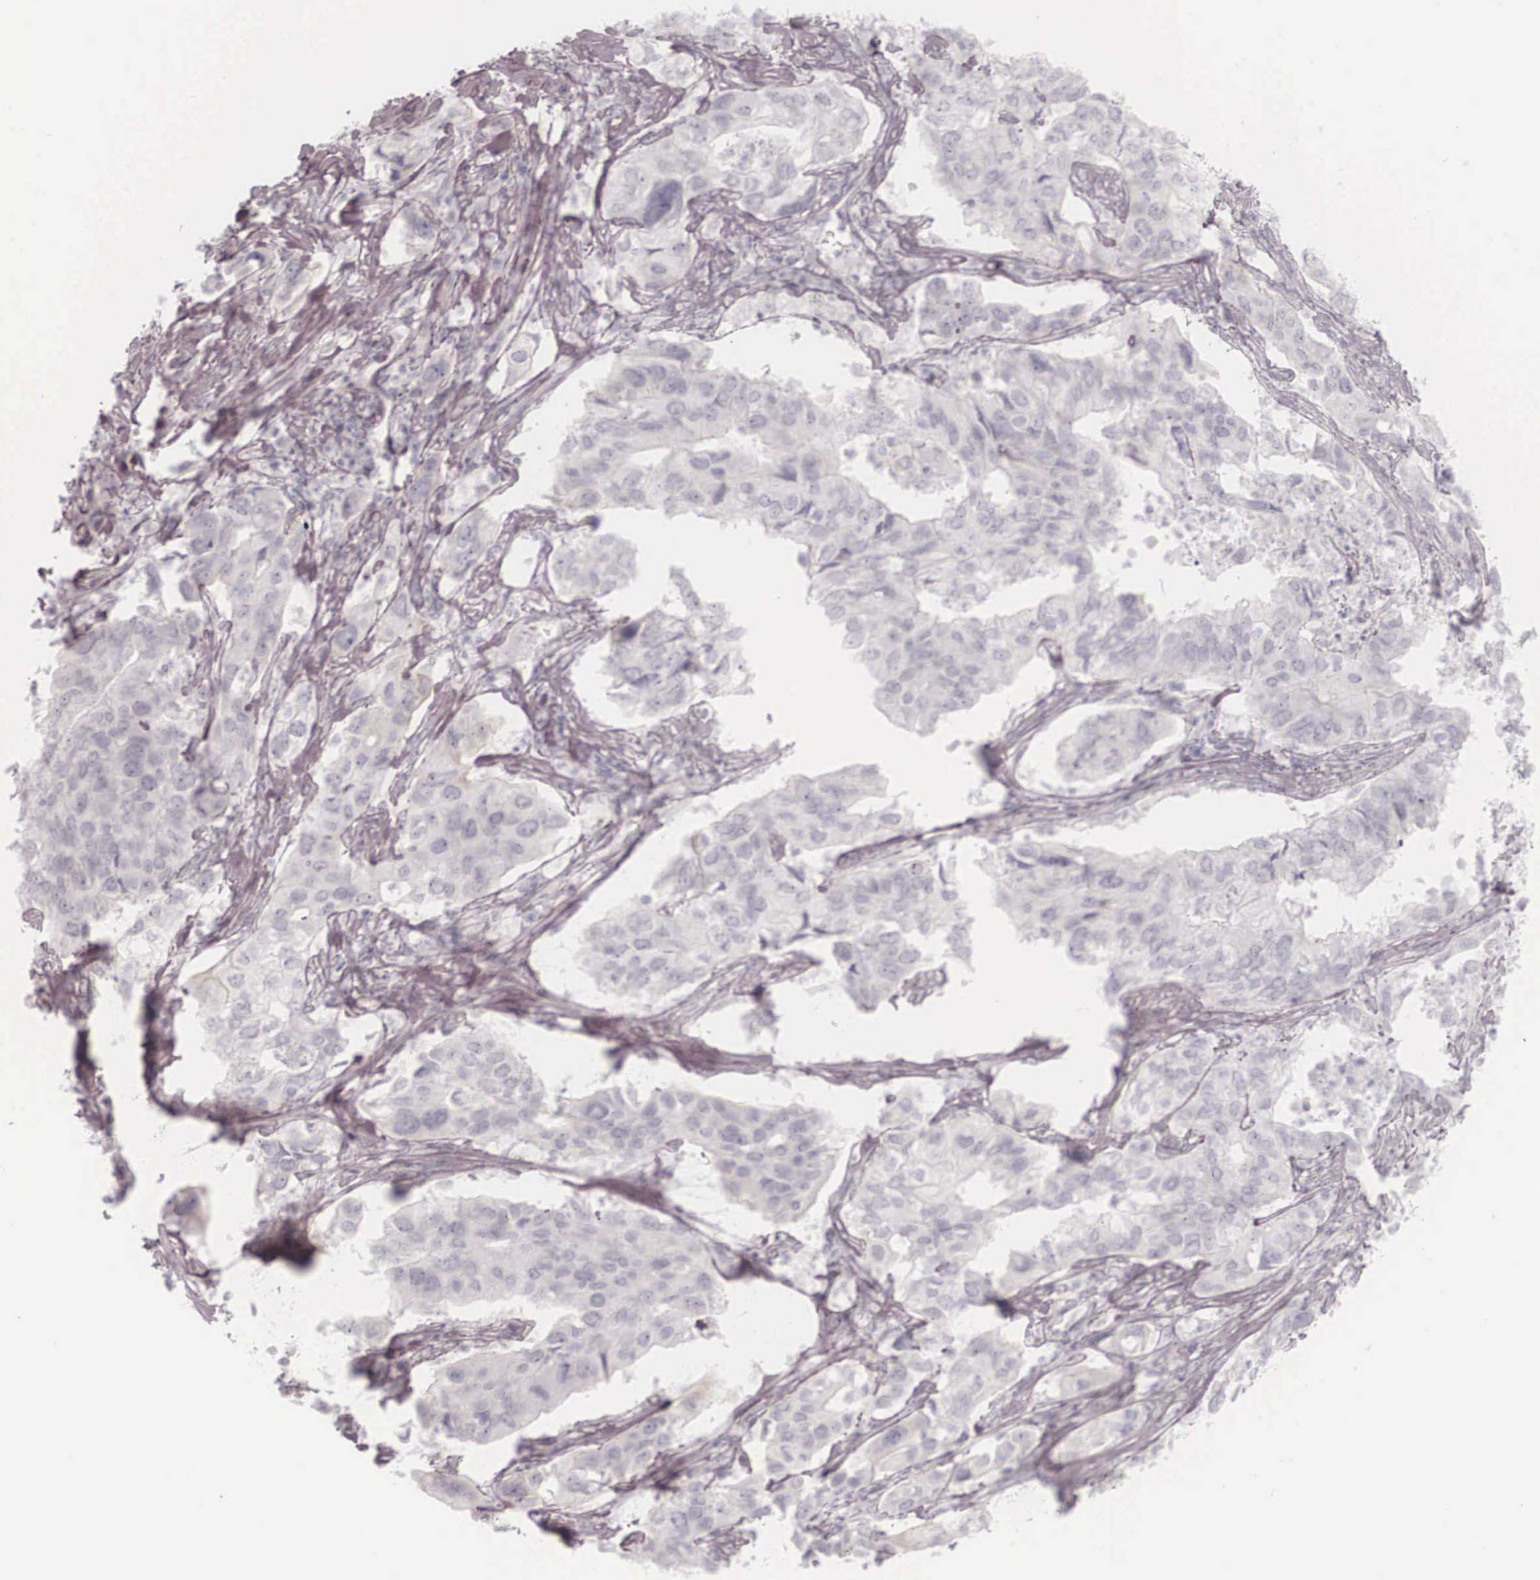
{"staining": {"intensity": "negative", "quantity": "none", "location": "none"}, "tissue": "lung cancer", "cell_type": "Tumor cells", "image_type": "cancer", "snomed": [{"axis": "morphology", "description": "Adenocarcinoma, NOS"}, {"axis": "topography", "description": "Lung"}], "caption": "Immunohistochemistry (IHC) of human lung cancer (adenocarcinoma) exhibits no staining in tumor cells. Nuclei are stained in blue.", "gene": "KRT14", "patient": {"sex": "male", "age": 48}}